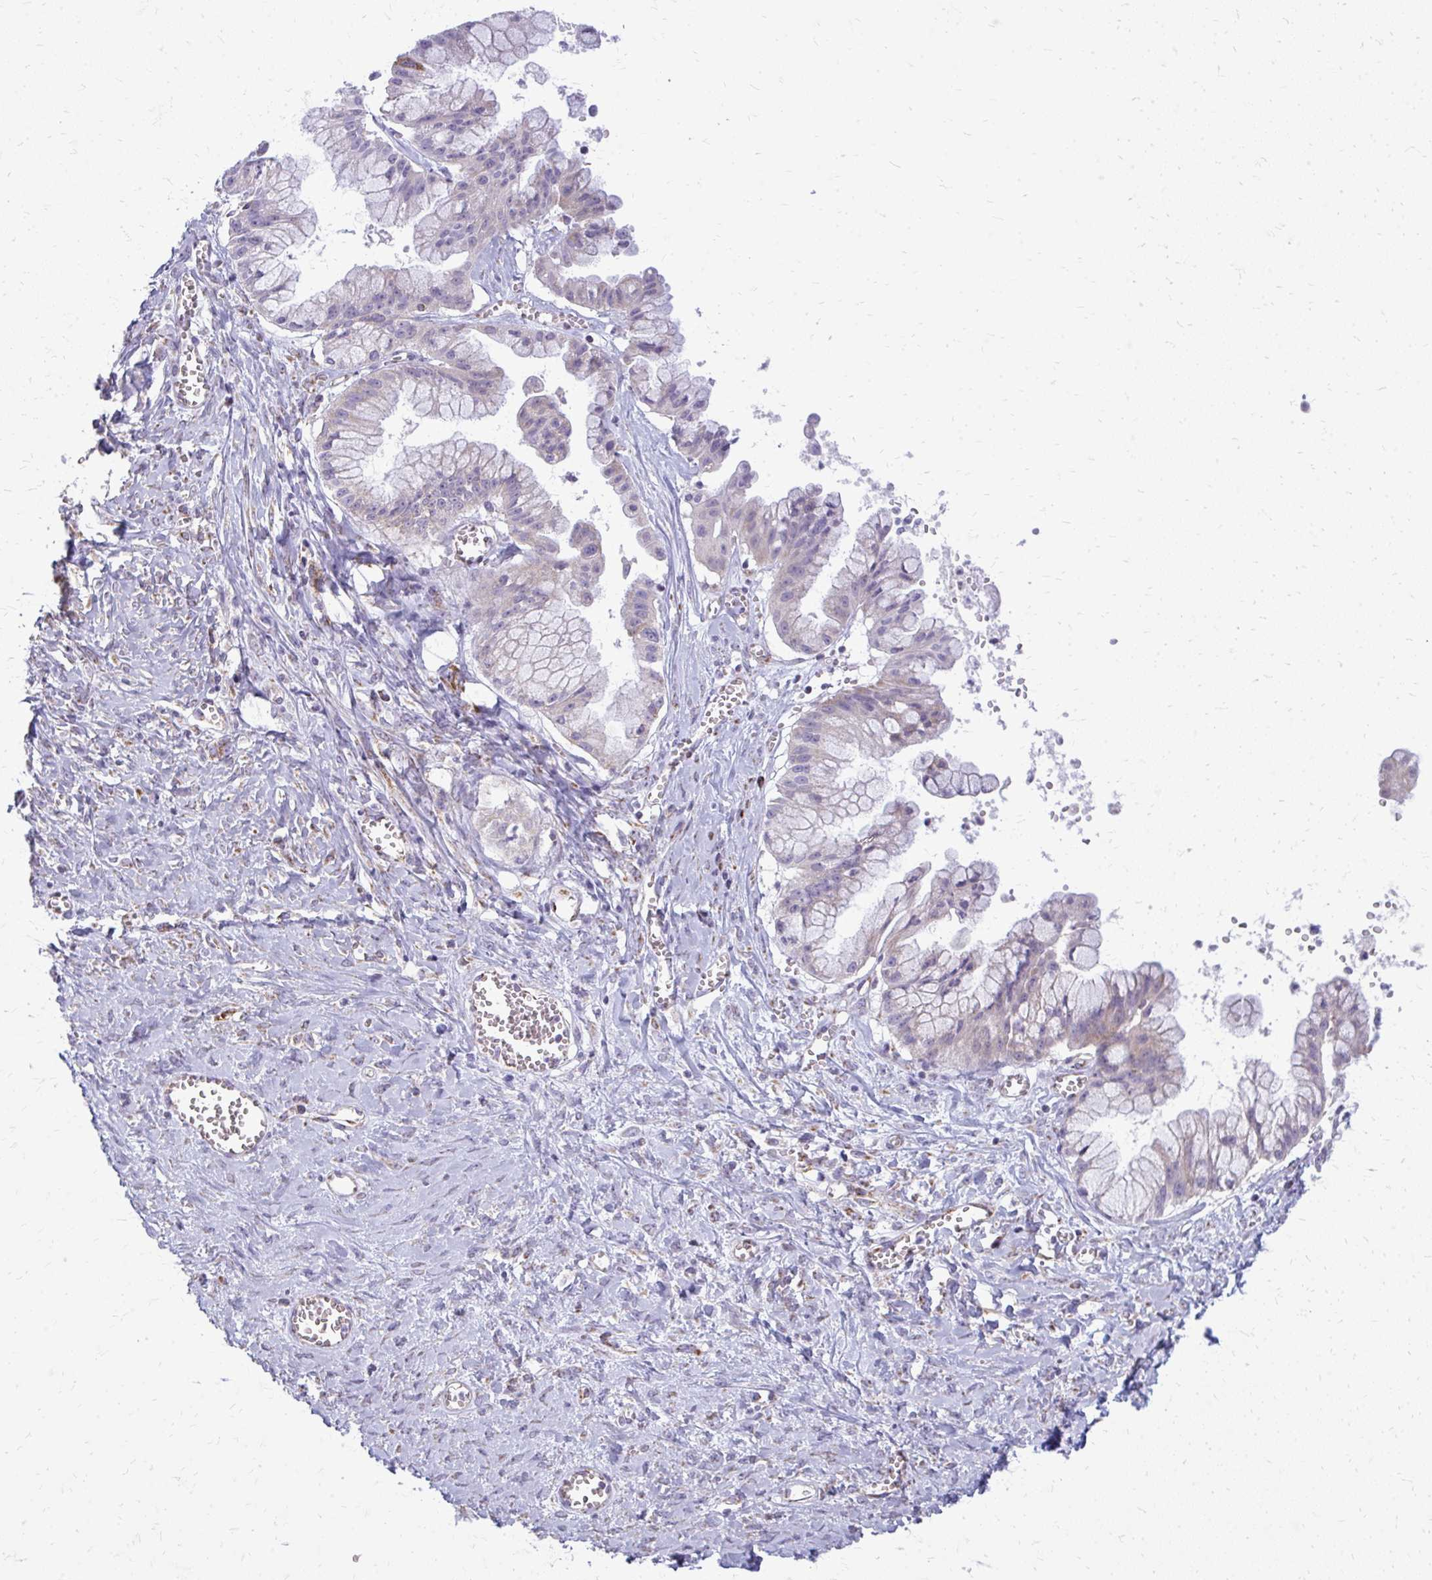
{"staining": {"intensity": "negative", "quantity": "none", "location": "none"}, "tissue": "ovarian cancer", "cell_type": "Tumor cells", "image_type": "cancer", "snomed": [{"axis": "morphology", "description": "Cystadenocarcinoma, mucinous, NOS"}, {"axis": "topography", "description": "Ovary"}], "caption": "This is an immunohistochemistry (IHC) histopathology image of human ovarian mucinous cystadenocarcinoma. There is no staining in tumor cells.", "gene": "IFIT1", "patient": {"sex": "female", "age": 70}}